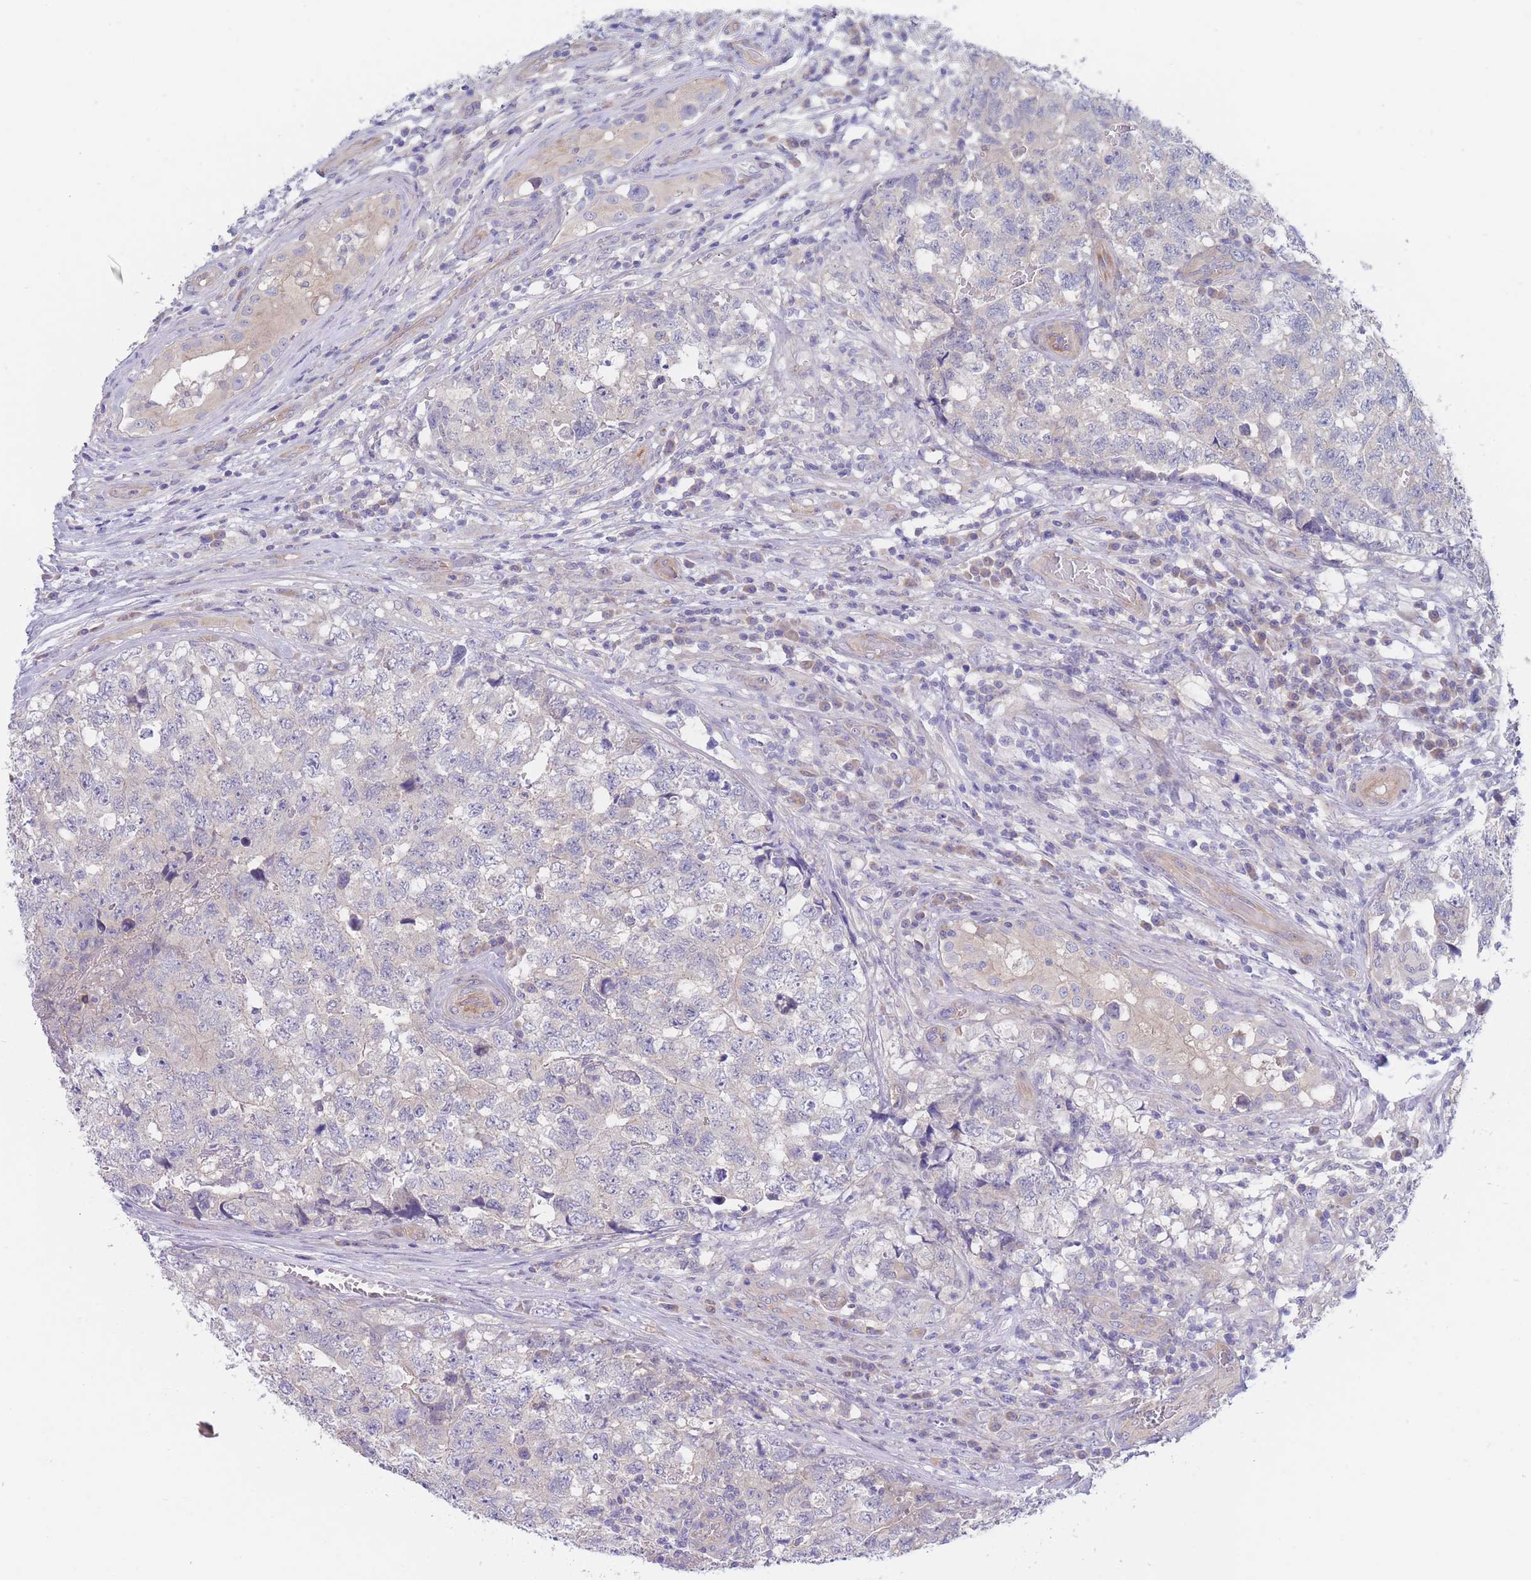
{"staining": {"intensity": "negative", "quantity": "none", "location": "none"}, "tissue": "testis cancer", "cell_type": "Tumor cells", "image_type": "cancer", "snomed": [{"axis": "morphology", "description": "Carcinoma, Embryonal, NOS"}, {"axis": "topography", "description": "Testis"}], "caption": "Tumor cells show no significant protein positivity in testis embryonal carcinoma.", "gene": "ZNF281", "patient": {"sex": "male", "age": 31}}